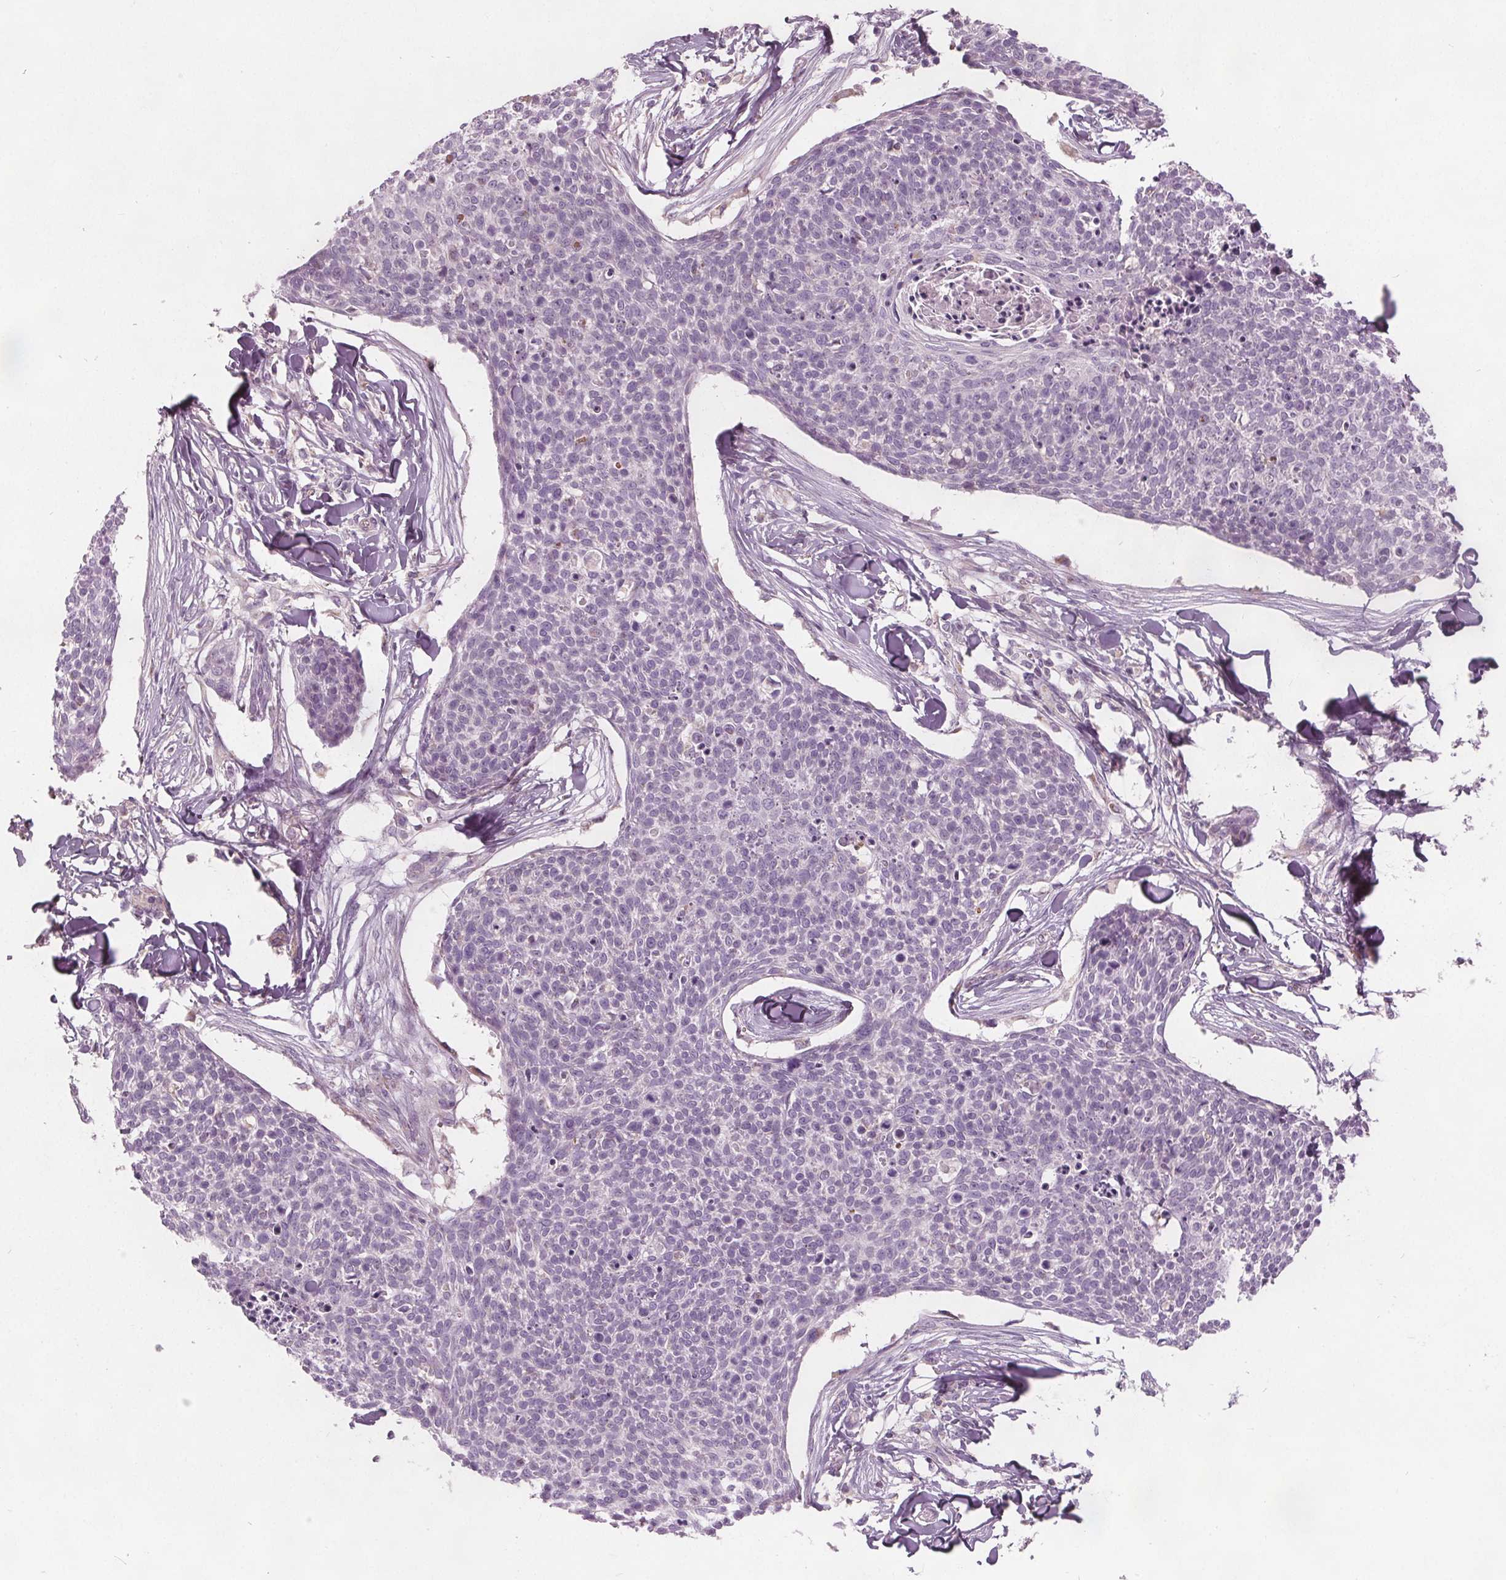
{"staining": {"intensity": "negative", "quantity": "none", "location": "none"}, "tissue": "skin cancer", "cell_type": "Tumor cells", "image_type": "cancer", "snomed": [{"axis": "morphology", "description": "Squamous cell carcinoma, NOS"}, {"axis": "topography", "description": "Skin"}, {"axis": "topography", "description": "Vulva"}], "caption": "The IHC histopathology image has no significant expression in tumor cells of skin squamous cell carcinoma tissue.", "gene": "ECI2", "patient": {"sex": "female", "age": 75}}